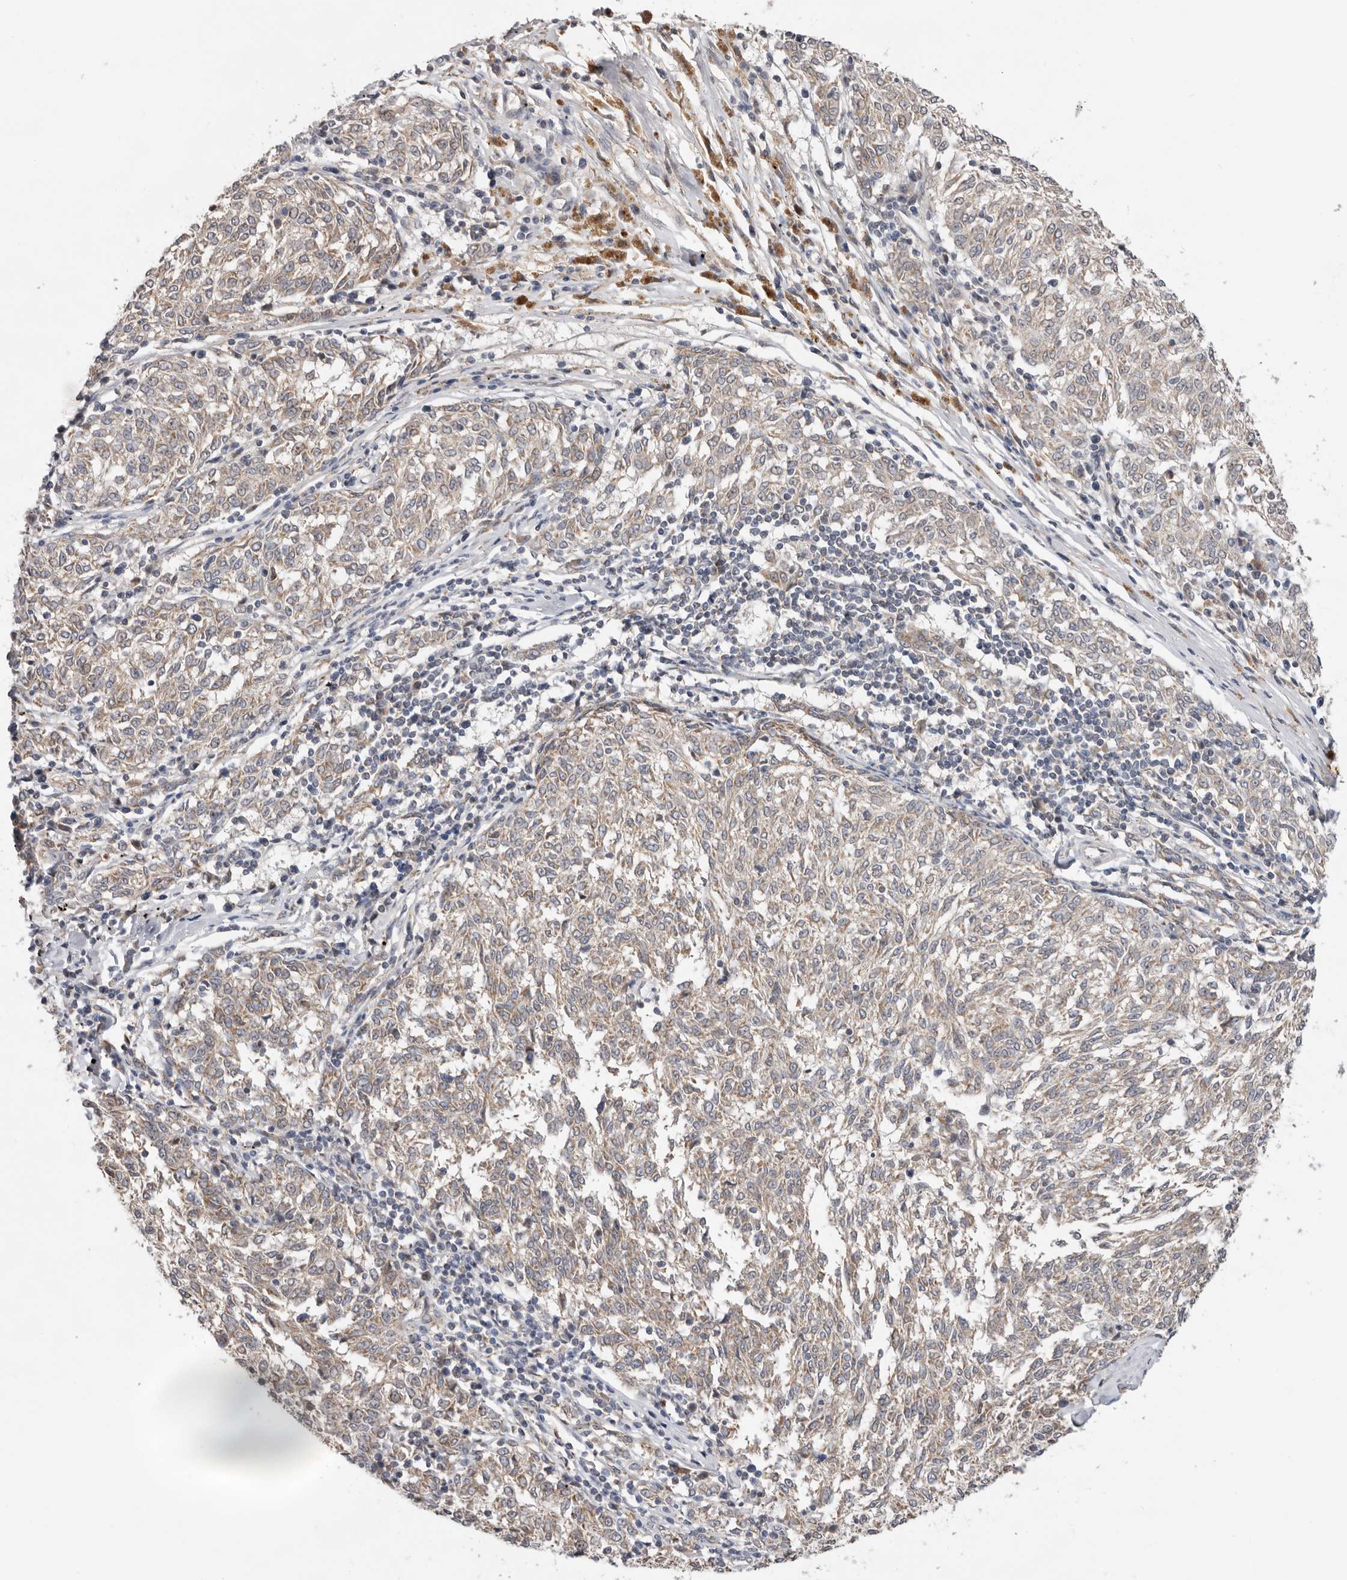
{"staining": {"intensity": "weak", "quantity": ">75%", "location": "cytoplasmic/membranous"}, "tissue": "melanoma", "cell_type": "Tumor cells", "image_type": "cancer", "snomed": [{"axis": "morphology", "description": "Malignant melanoma, NOS"}, {"axis": "topography", "description": "Skin"}], "caption": "Tumor cells display weak cytoplasmic/membranous staining in approximately >75% of cells in malignant melanoma. (brown staining indicates protein expression, while blue staining denotes nuclei).", "gene": "BRCA2", "patient": {"sex": "female", "age": 72}}